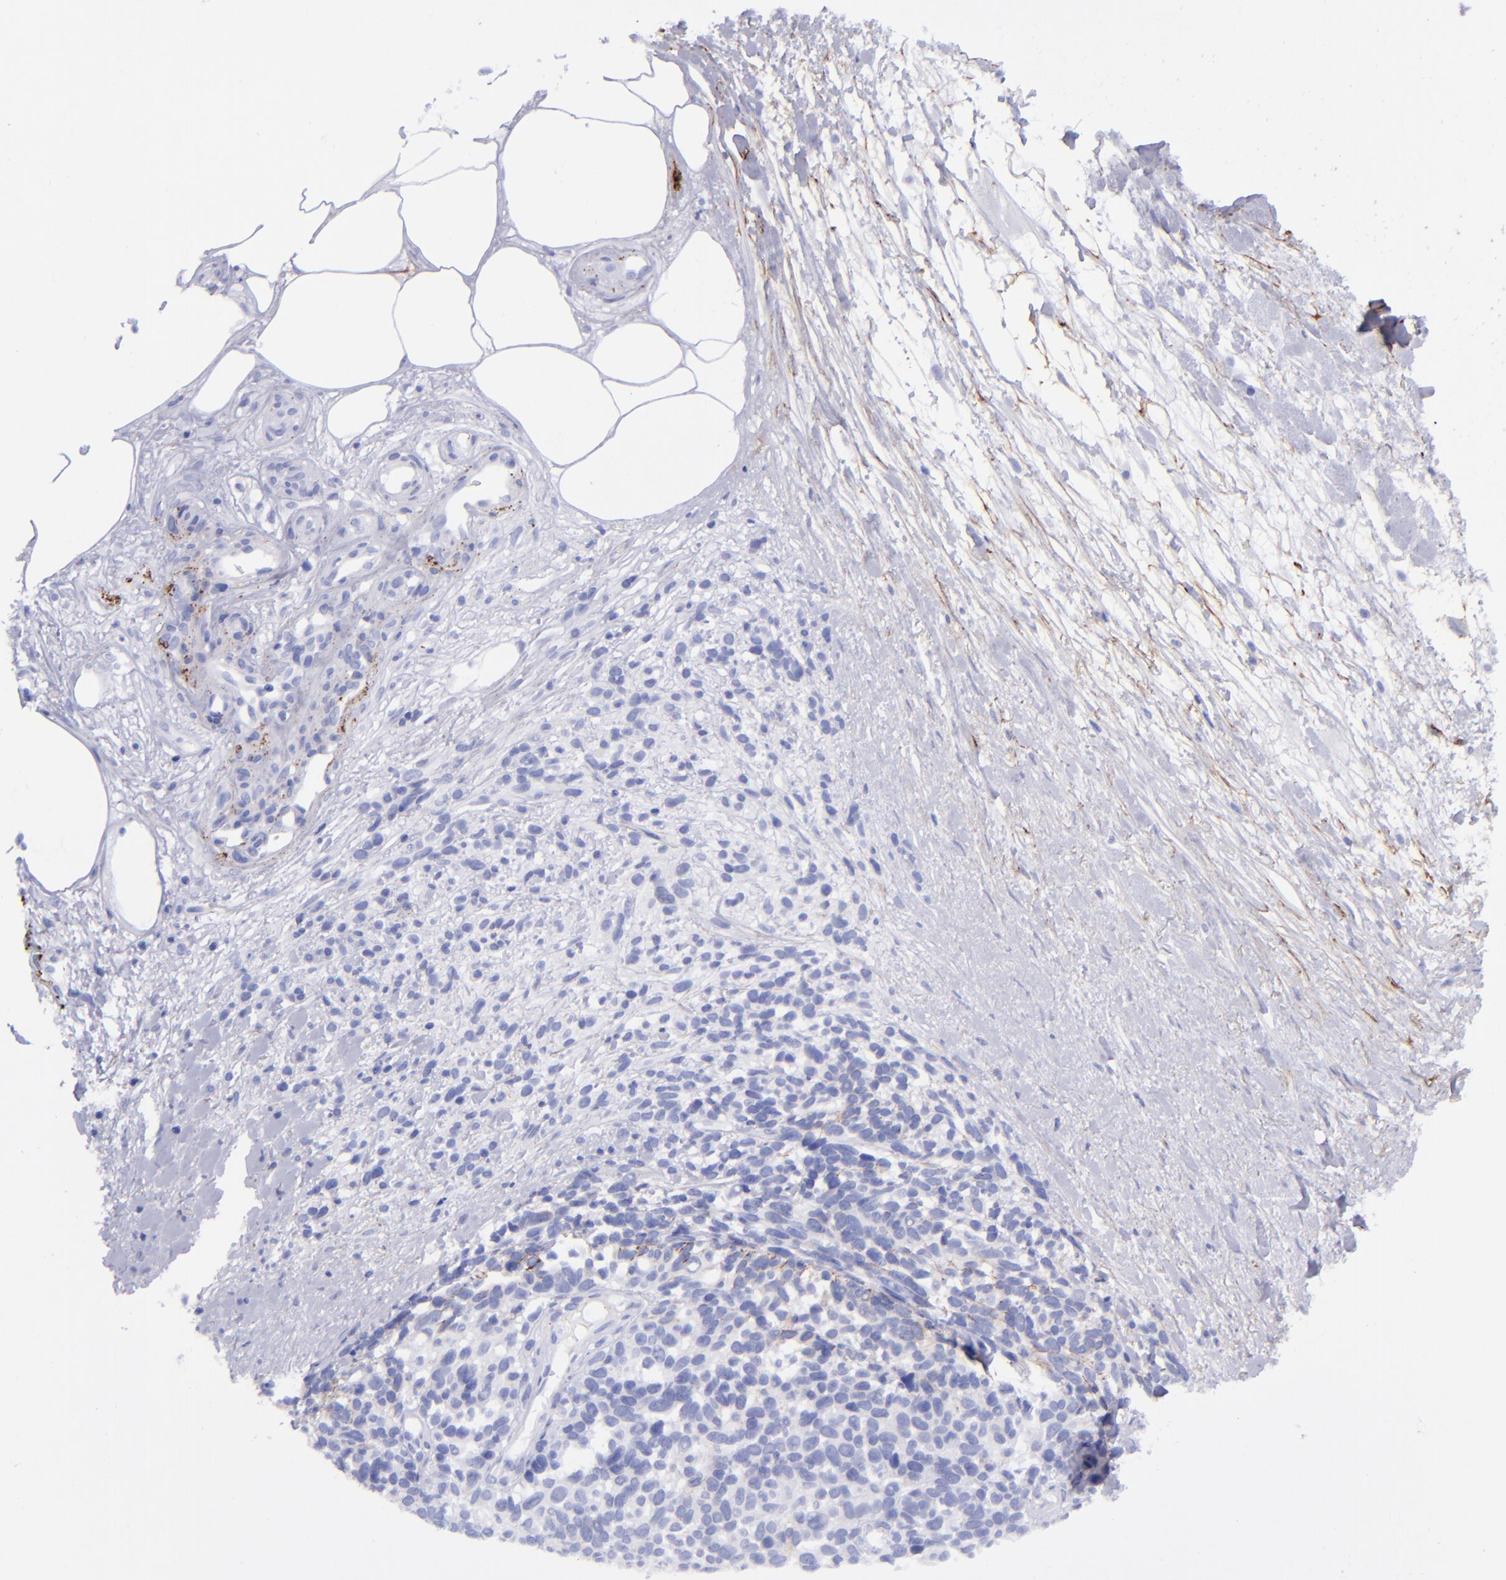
{"staining": {"intensity": "negative", "quantity": "none", "location": "none"}, "tissue": "melanoma", "cell_type": "Tumor cells", "image_type": "cancer", "snomed": [{"axis": "morphology", "description": "Malignant melanoma, NOS"}, {"axis": "topography", "description": "Skin"}], "caption": "Human melanoma stained for a protein using immunohistochemistry (IHC) shows no staining in tumor cells.", "gene": "EFCAB13", "patient": {"sex": "female", "age": 85}}